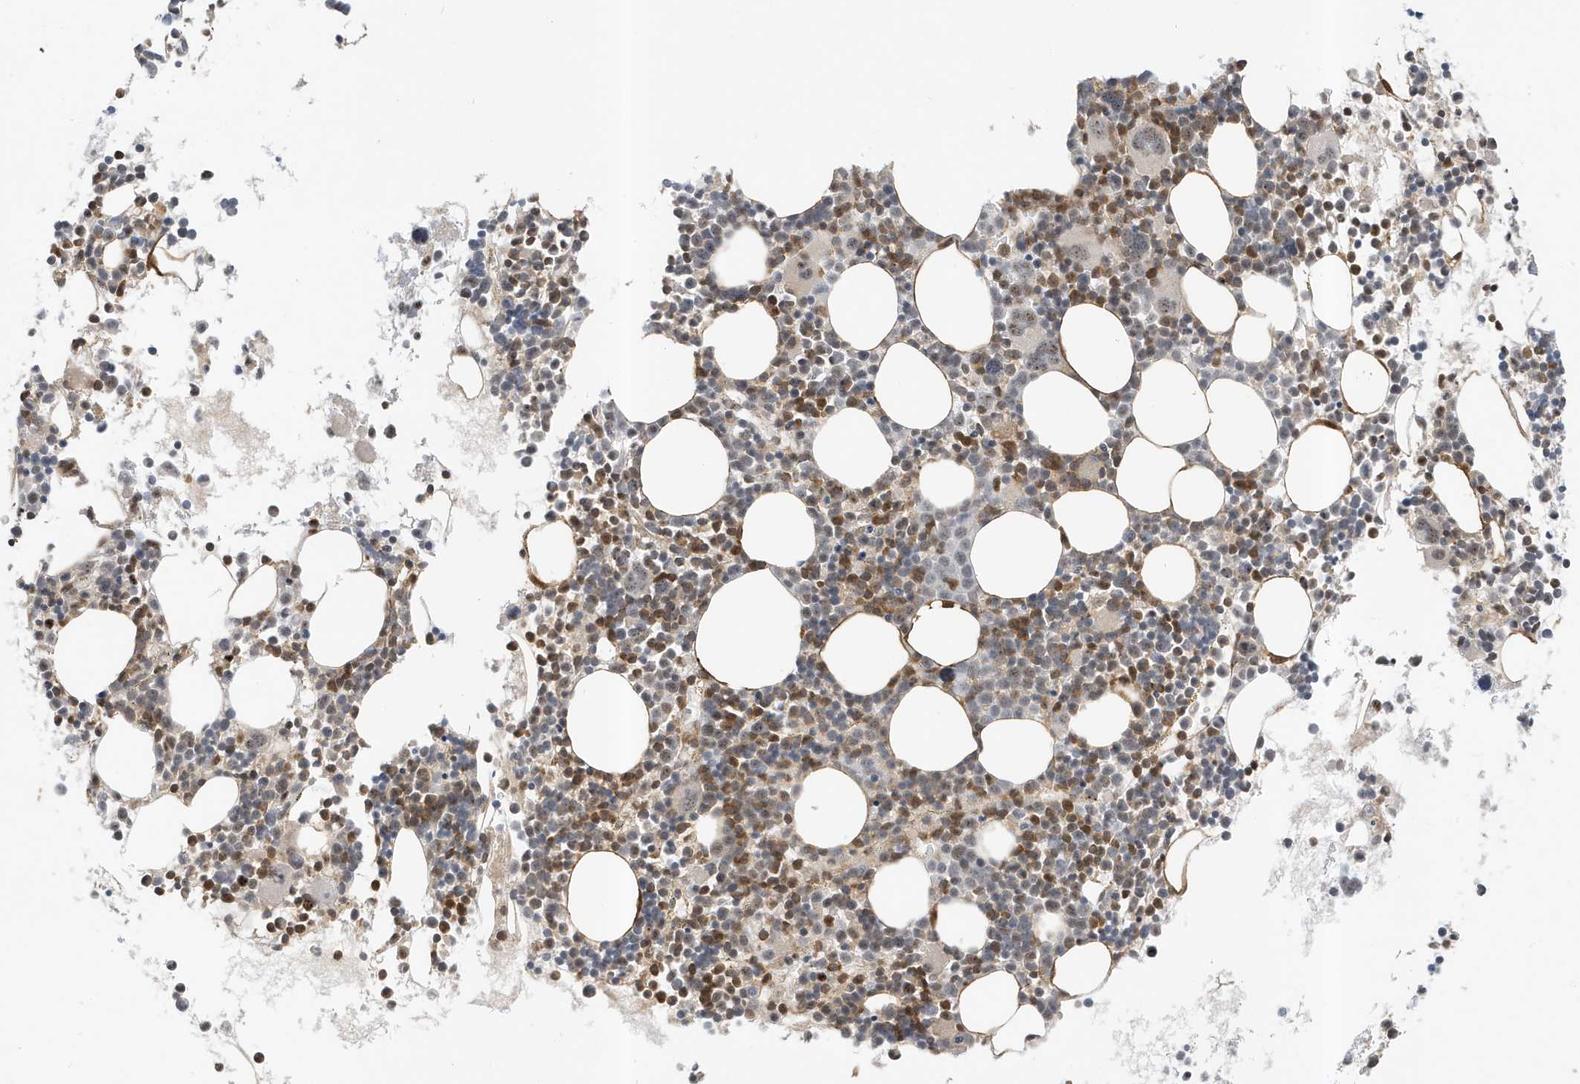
{"staining": {"intensity": "moderate", "quantity": "25%-75%", "location": "cytoplasmic/membranous,nuclear"}, "tissue": "bone marrow", "cell_type": "Hematopoietic cells", "image_type": "normal", "snomed": [{"axis": "morphology", "description": "Normal tissue, NOS"}, {"axis": "topography", "description": "Bone marrow"}], "caption": "Moderate cytoplasmic/membranous,nuclear staining for a protein is identified in approximately 25%-75% of hematopoietic cells of normal bone marrow using IHC.", "gene": "MAST3", "patient": {"sex": "female", "age": 62}}